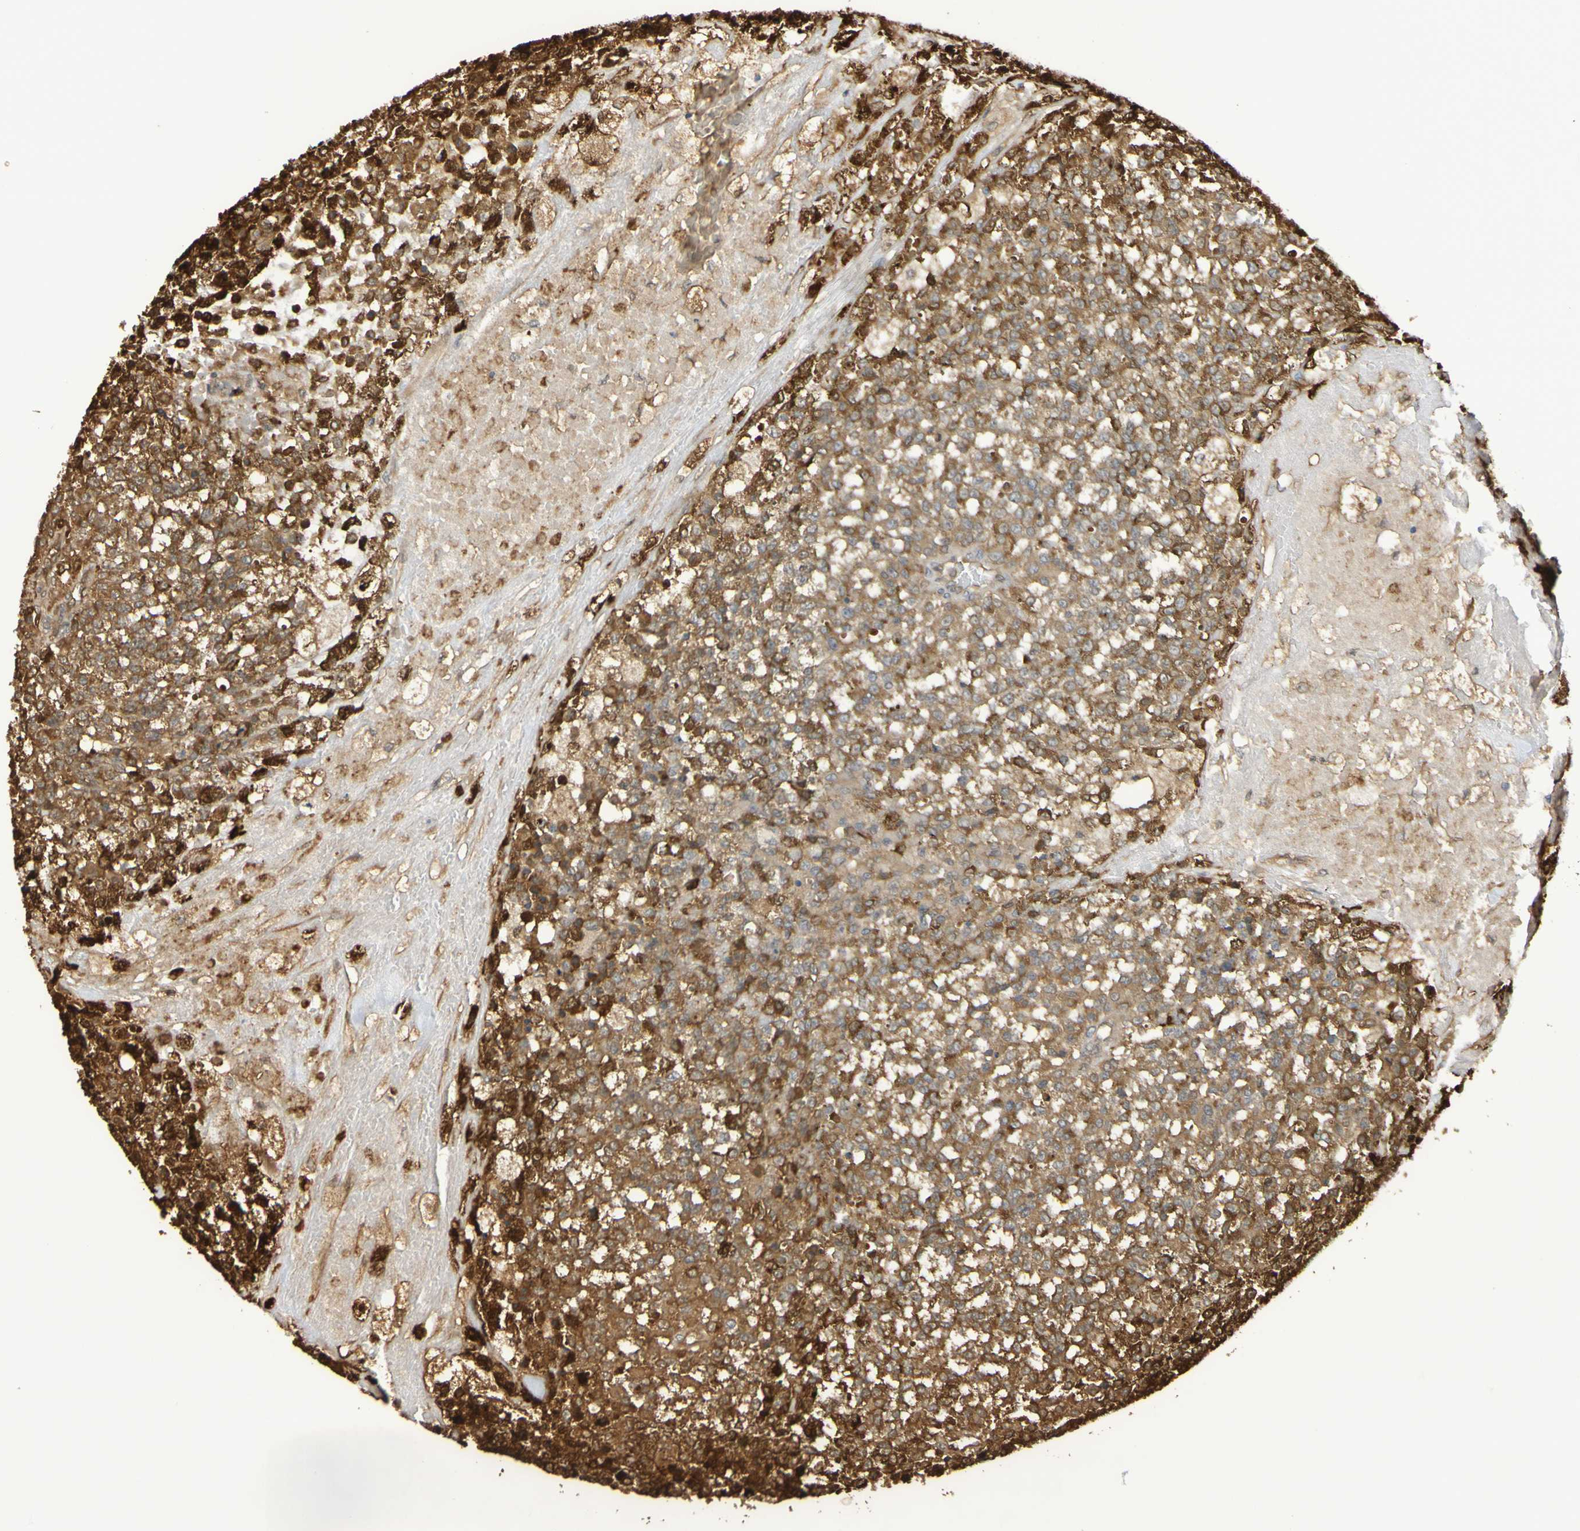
{"staining": {"intensity": "moderate", "quantity": ">75%", "location": "cytoplasmic/membranous,nuclear"}, "tissue": "testis cancer", "cell_type": "Tumor cells", "image_type": "cancer", "snomed": [{"axis": "morphology", "description": "Seminoma, NOS"}, {"axis": "topography", "description": "Testis"}], "caption": "IHC of seminoma (testis) displays medium levels of moderate cytoplasmic/membranous and nuclear positivity in about >75% of tumor cells. Nuclei are stained in blue.", "gene": "SERPINB6", "patient": {"sex": "male", "age": 59}}